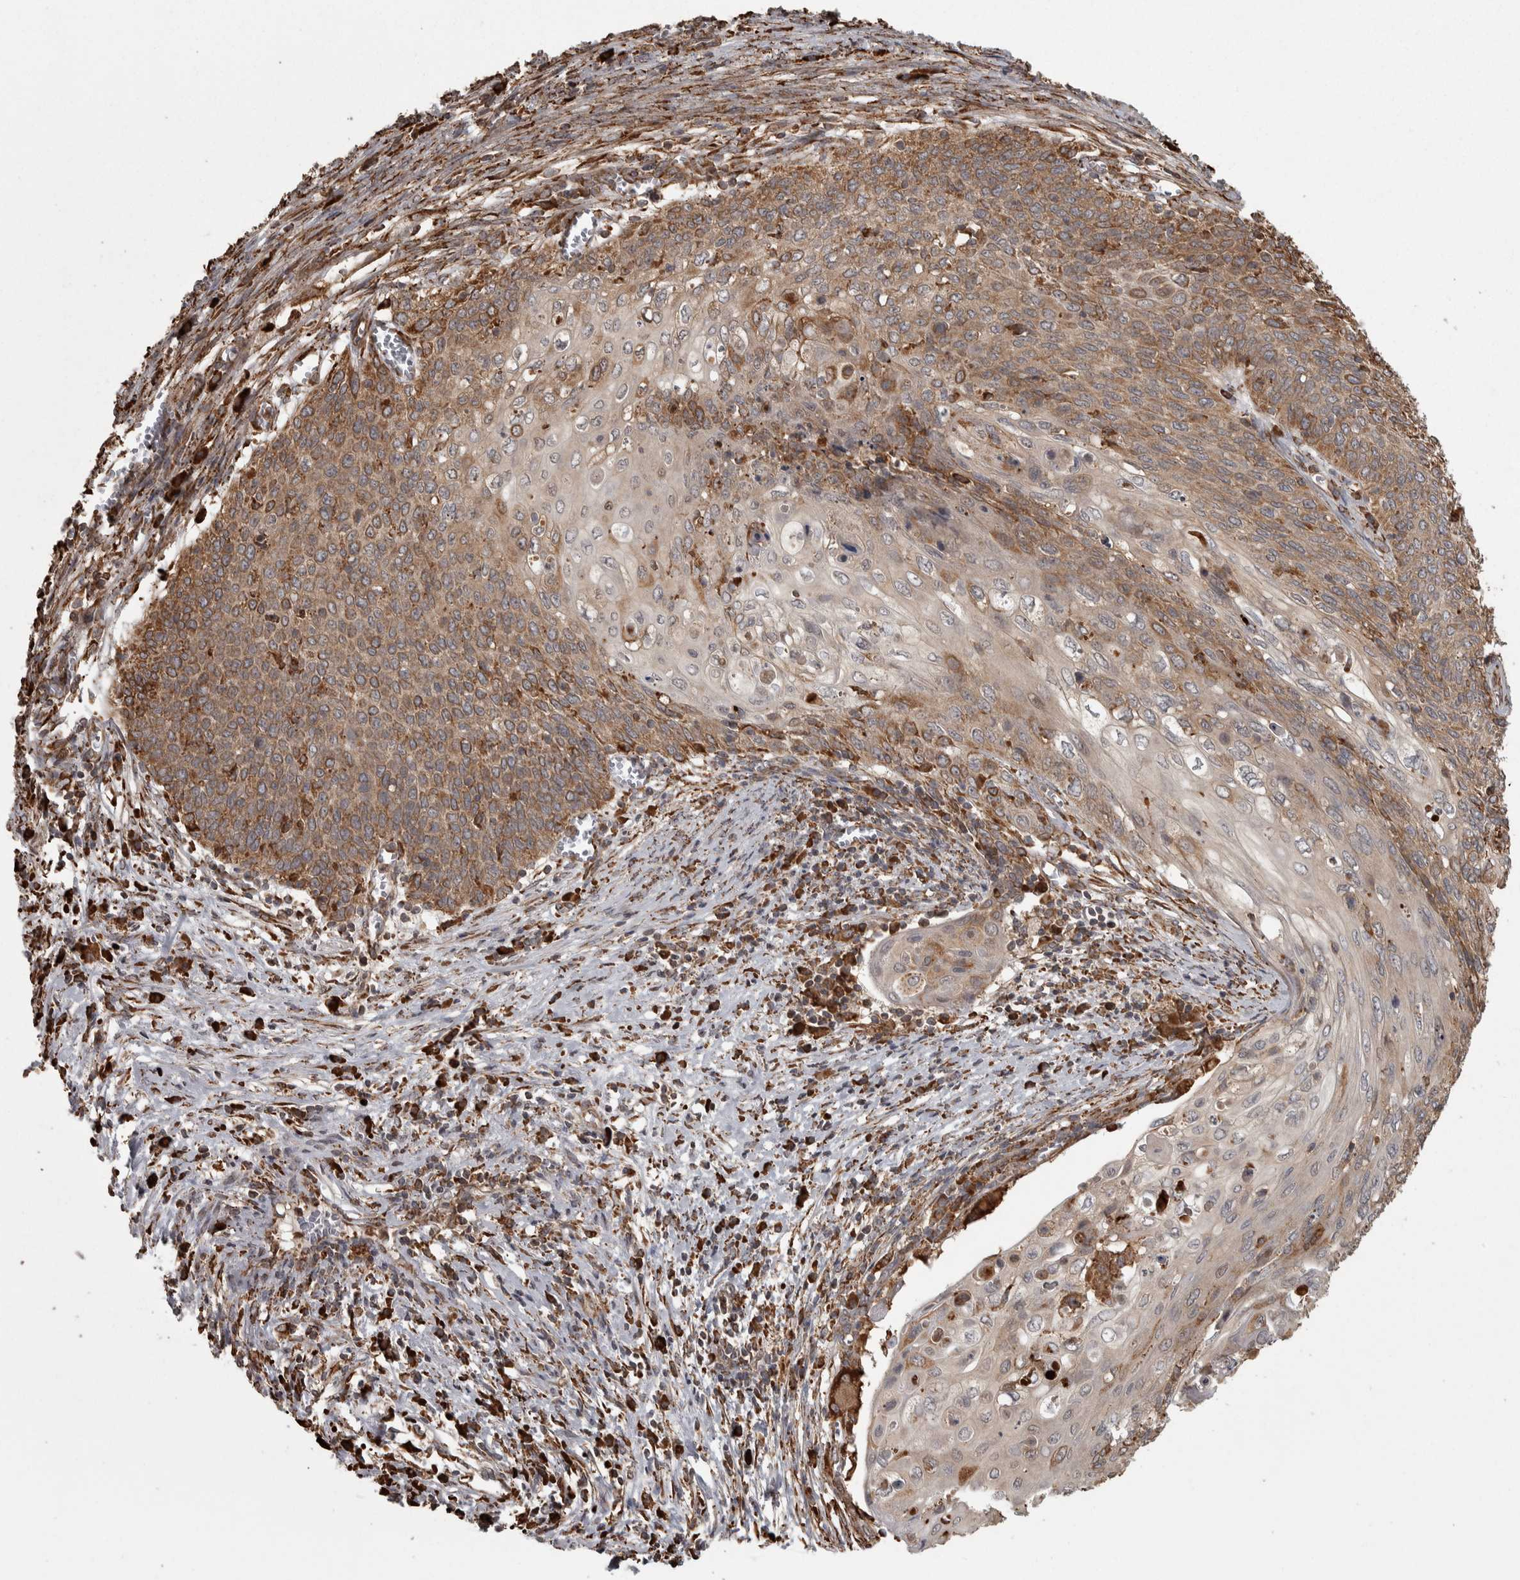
{"staining": {"intensity": "moderate", "quantity": ">75%", "location": "cytoplasmic/membranous"}, "tissue": "cervical cancer", "cell_type": "Tumor cells", "image_type": "cancer", "snomed": [{"axis": "morphology", "description": "Squamous cell carcinoma, NOS"}, {"axis": "topography", "description": "Cervix"}], "caption": "Brown immunohistochemical staining in squamous cell carcinoma (cervical) shows moderate cytoplasmic/membranous staining in approximately >75% of tumor cells.", "gene": "AGBL3", "patient": {"sex": "female", "age": 39}}